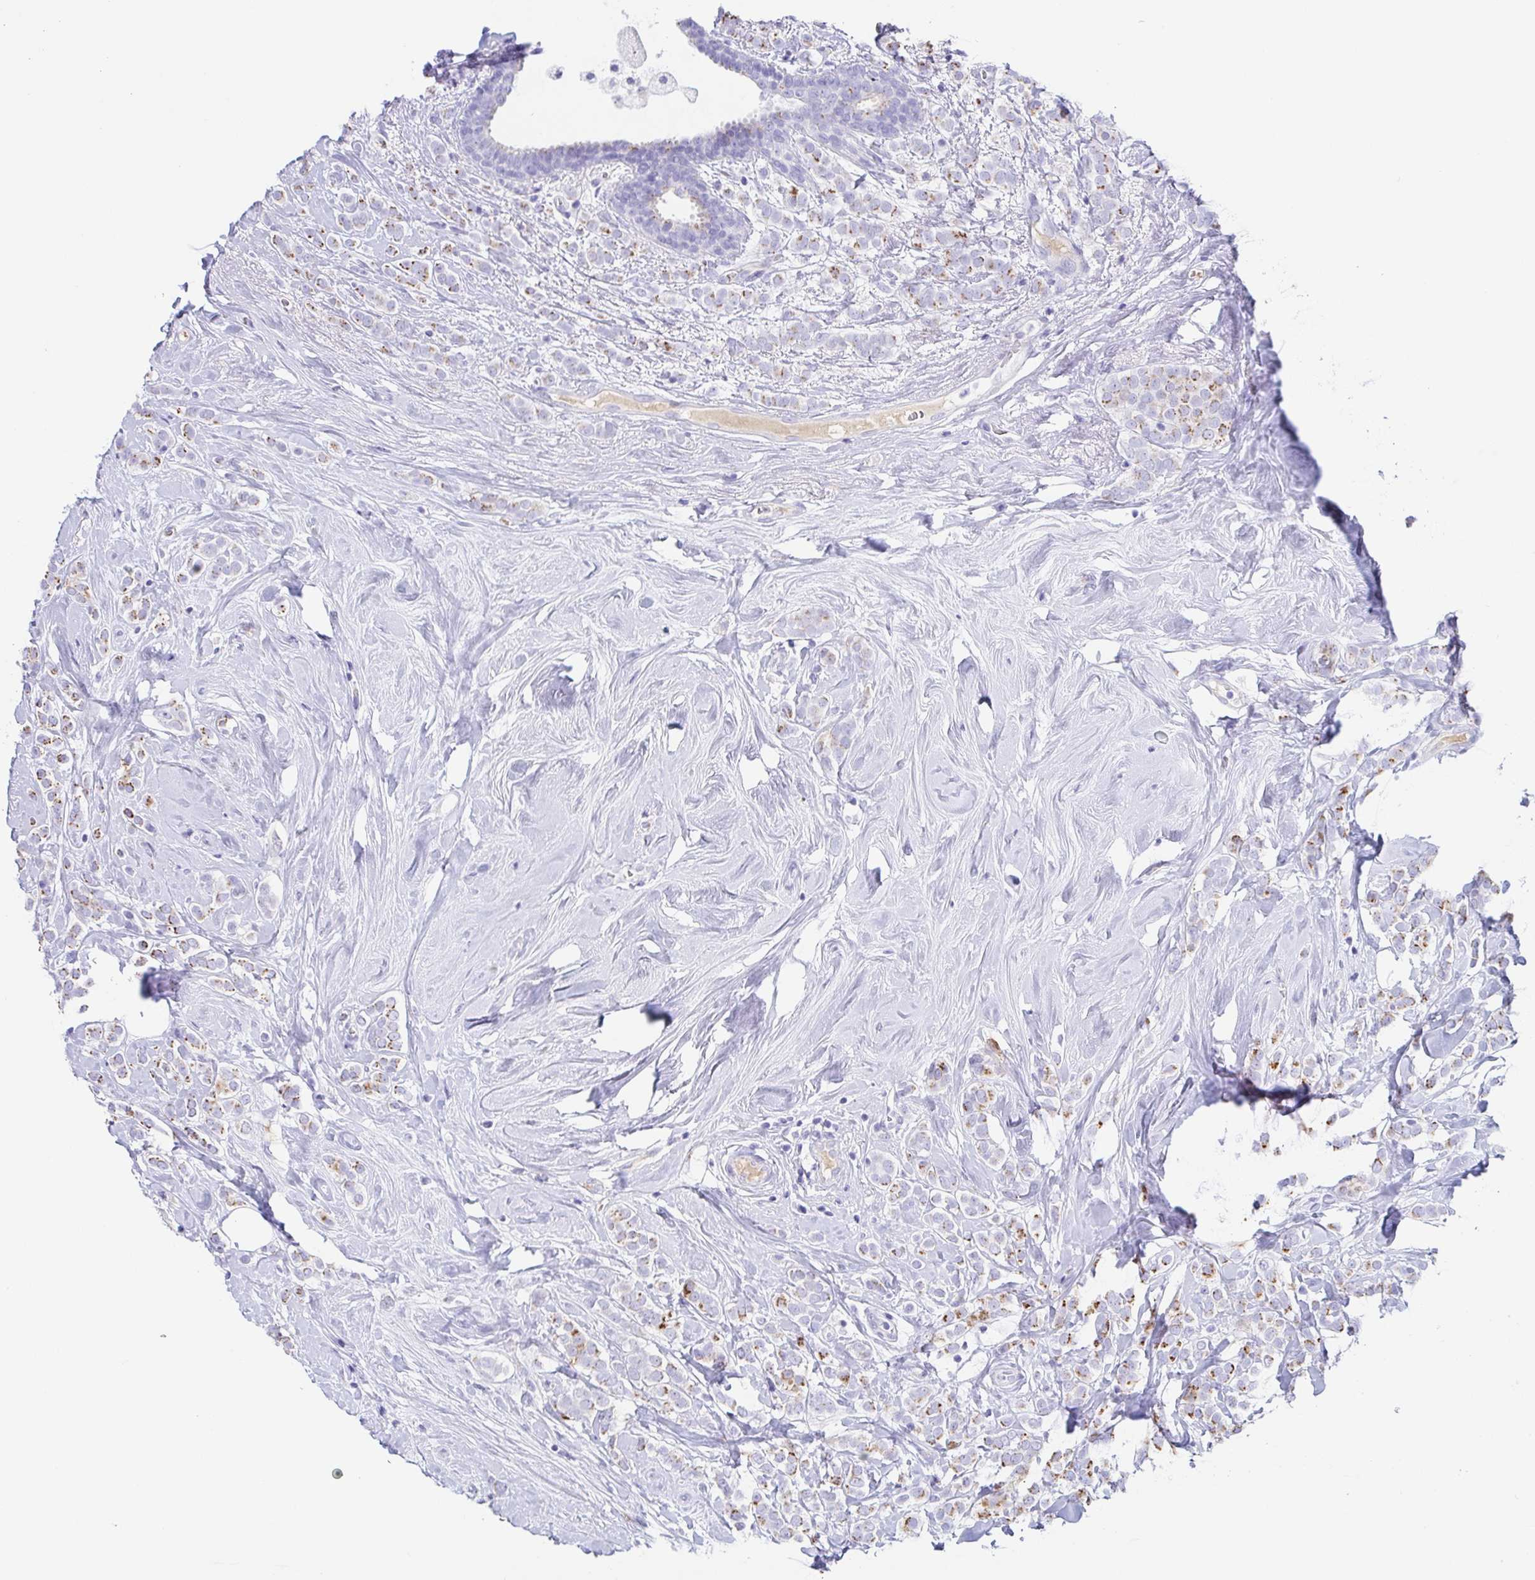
{"staining": {"intensity": "moderate", "quantity": ">75%", "location": "cytoplasmic/membranous"}, "tissue": "breast cancer", "cell_type": "Tumor cells", "image_type": "cancer", "snomed": [{"axis": "morphology", "description": "Lobular carcinoma"}, {"axis": "topography", "description": "Breast"}], "caption": "A brown stain highlights moderate cytoplasmic/membranous positivity of a protein in human breast cancer tumor cells.", "gene": "LDLRAD1", "patient": {"sex": "female", "age": 49}}